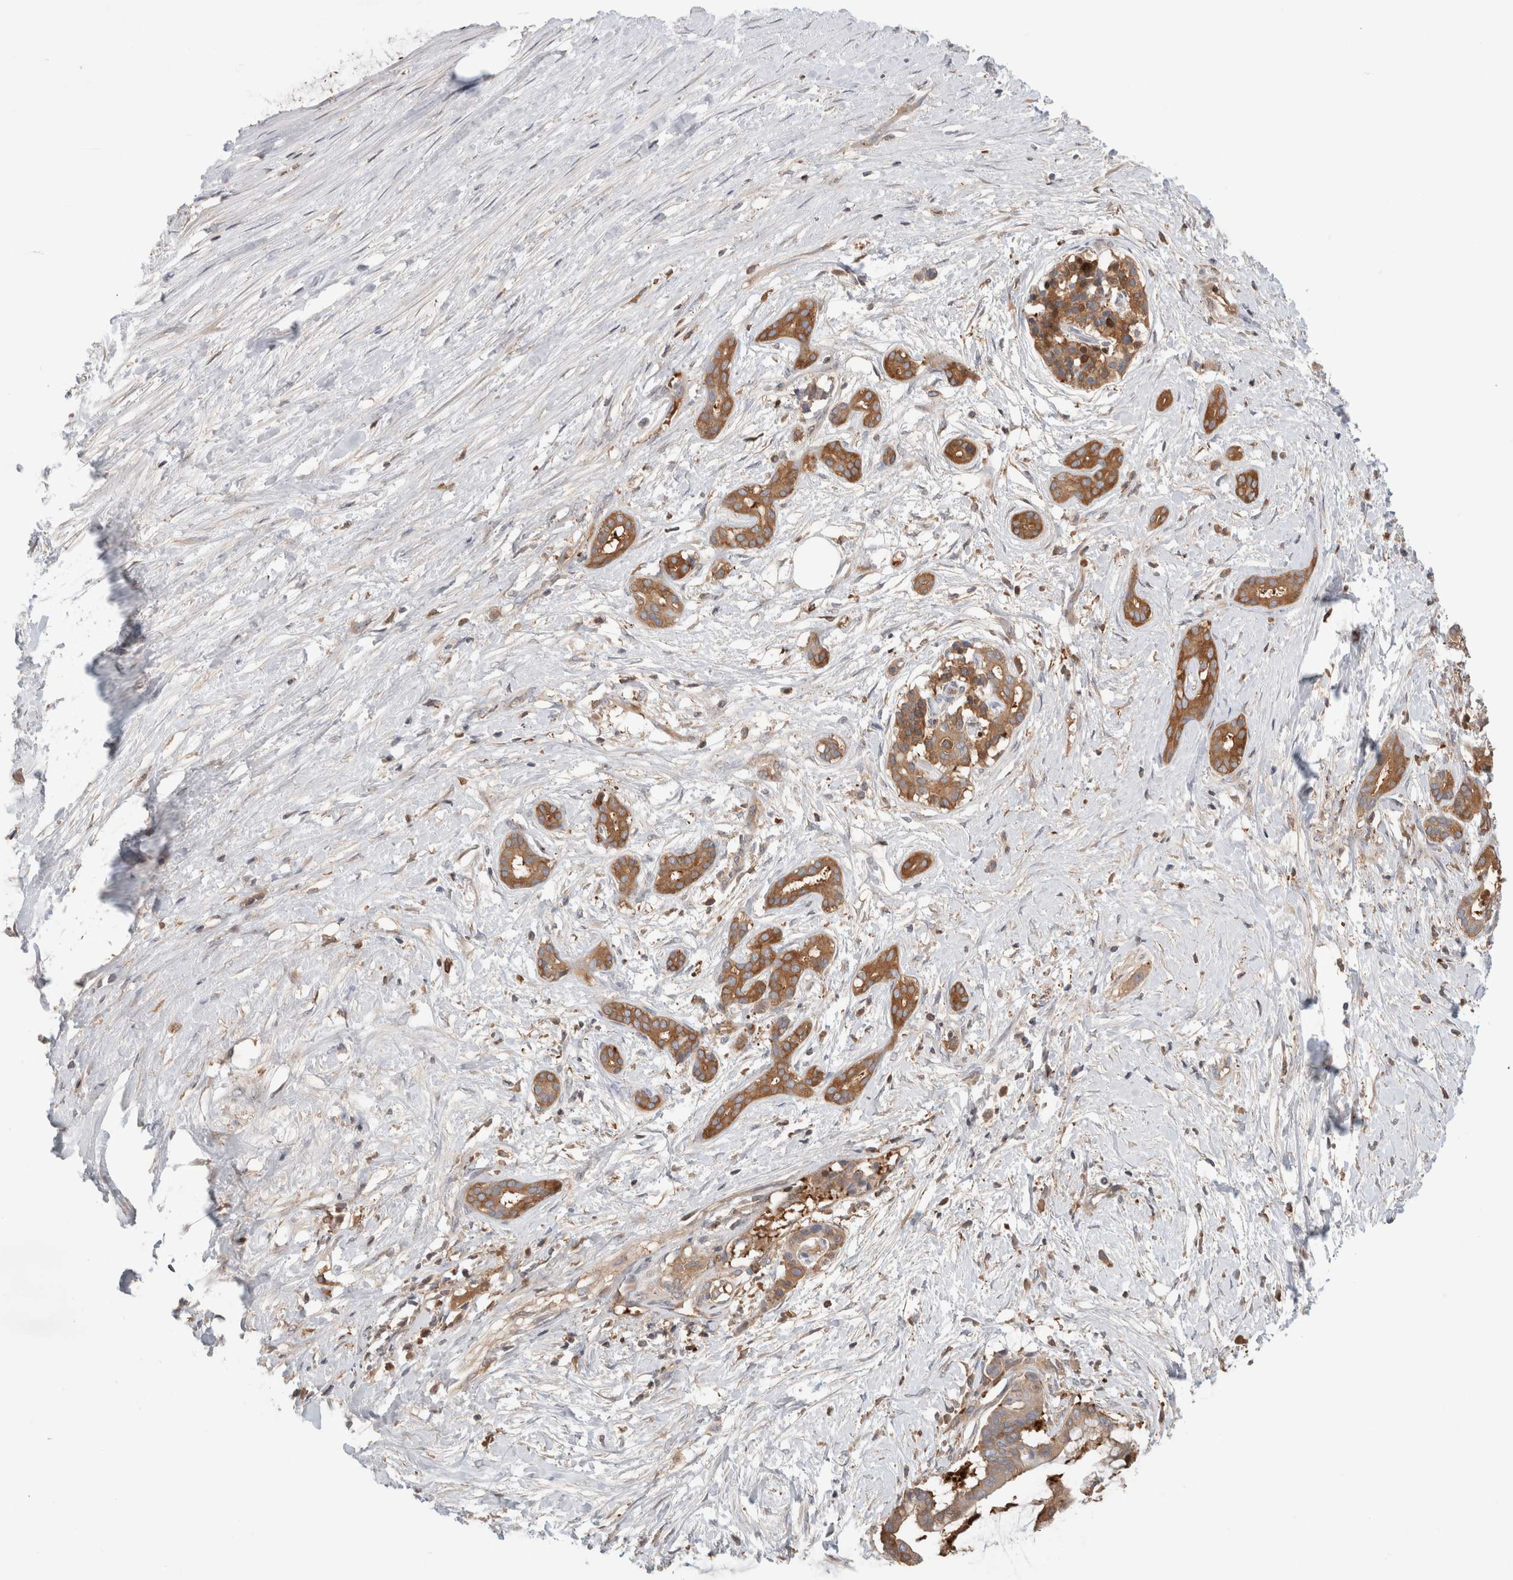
{"staining": {"intensity": "strong", "quantity": ">75%", "location": "cytoplasmic/membranous"}, "tissue": "pancreatic cancer", "cell_type": "Tumor cells", "image_type": "cancer", "snomed": [{"axis": "morphology", "description": "Adenocarcinoma, NOS"}, {"axis": "topography", "description": "Pancreas"}], "caption": "Human pancreatic cancer (adenocarcinoma) stained with a brown dye exhibits strong cytoplasmic/membranous positive positivity in approximately >75% of tumor cells.", "gene": "KLHL14", "patient": {"sex": "male", "age": 41}}